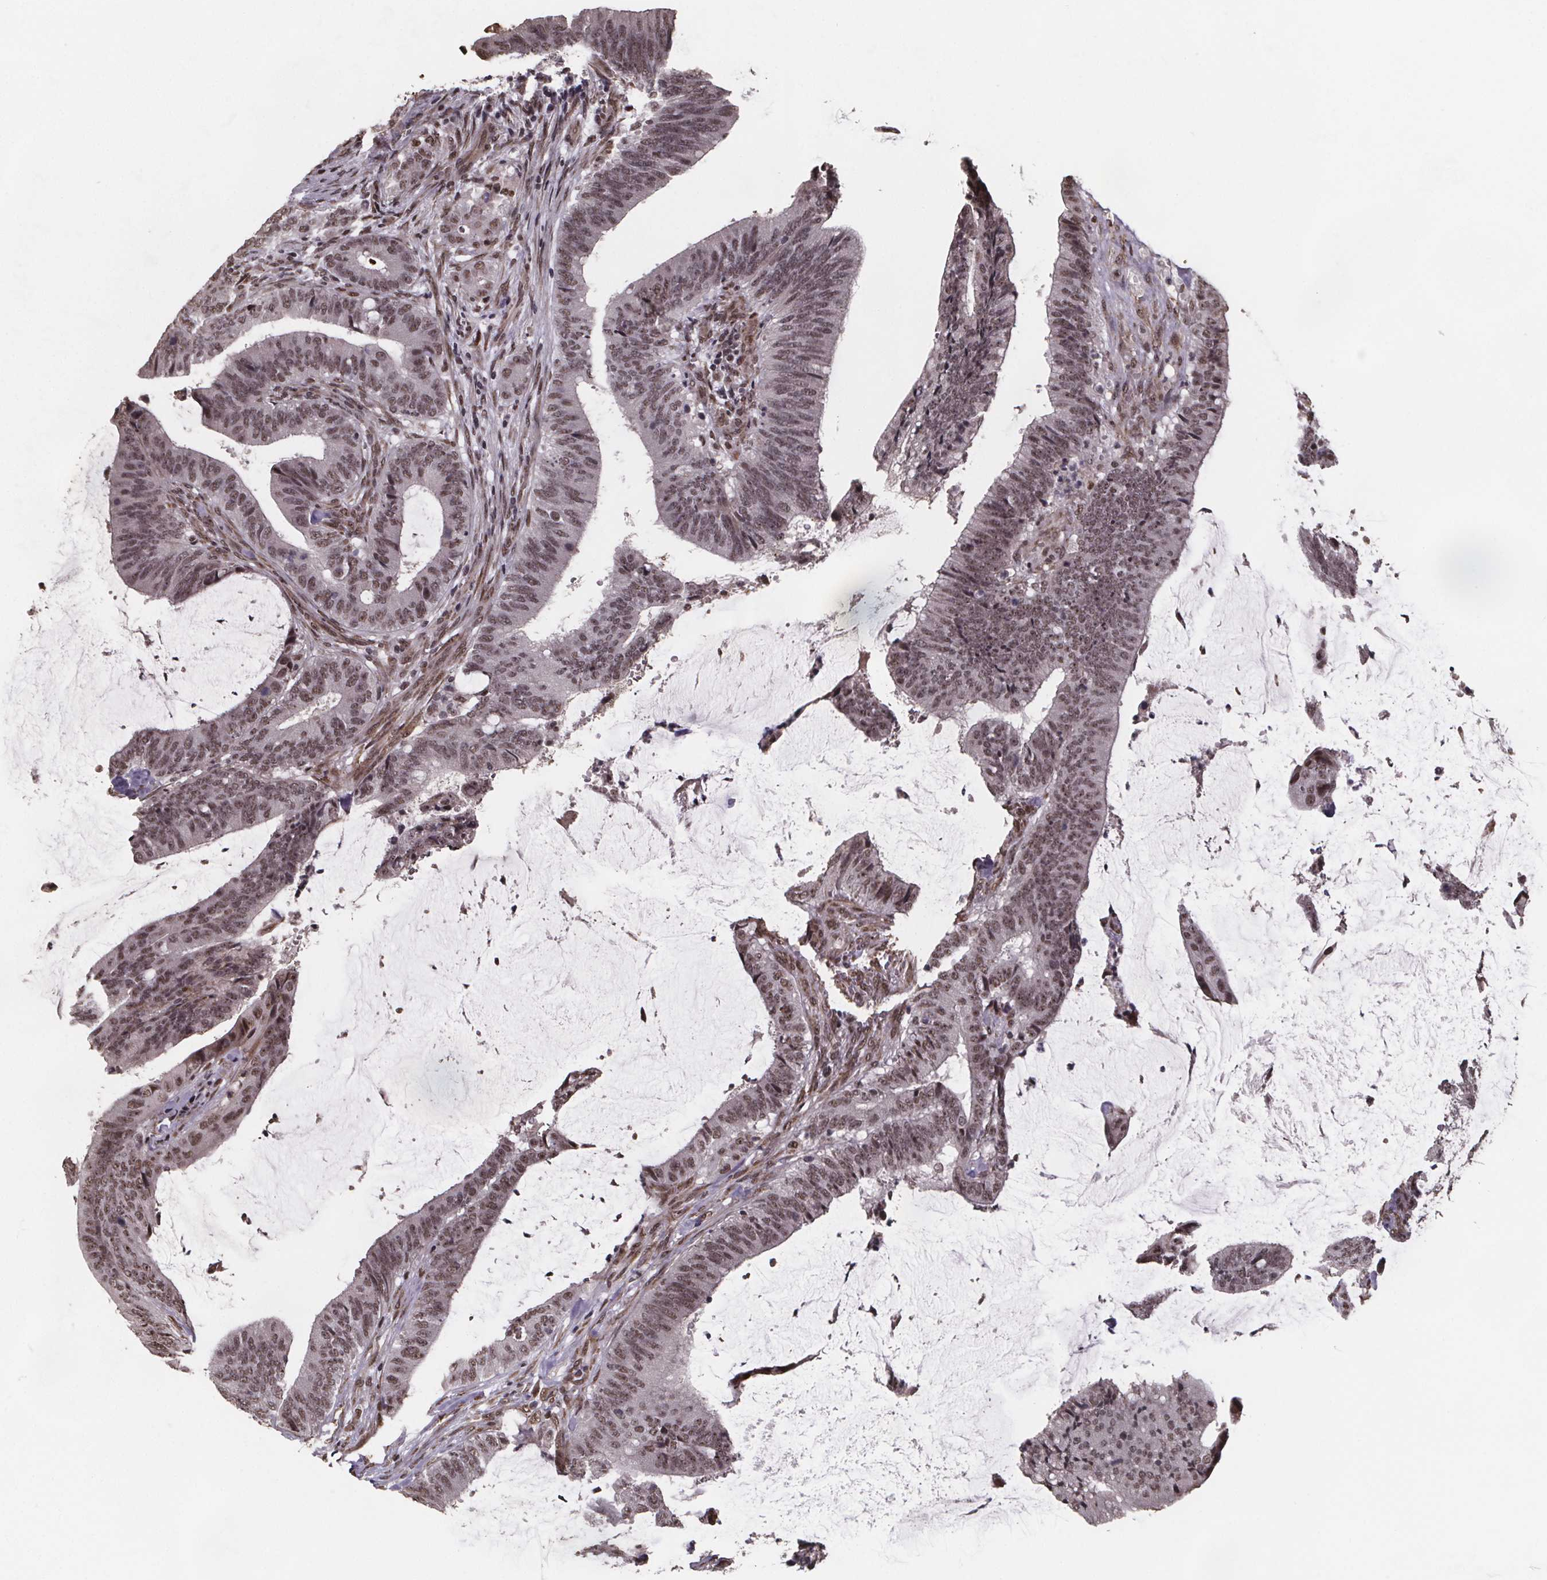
{"staining": {"intensity": "moderate", "quantity": ">75%", "location": "nuclear"}, "tissue": "colorectal cancer", "cell_type": "Tumor cells", "image_type": "cancer", "snomed": [{"axis": "morphology", "description": "Adenocarcinoma, NOS"}, {"axis": "topography", "description": "Colon"}], "caption": "Adenocarcinoma (colorectal) stained with a brown dye demonstrates moderate nuclear positive positivity in approximately >75% of tumor cells.", "gene": "U2SURP", "patient": {"sex": "female", "age": 43}}